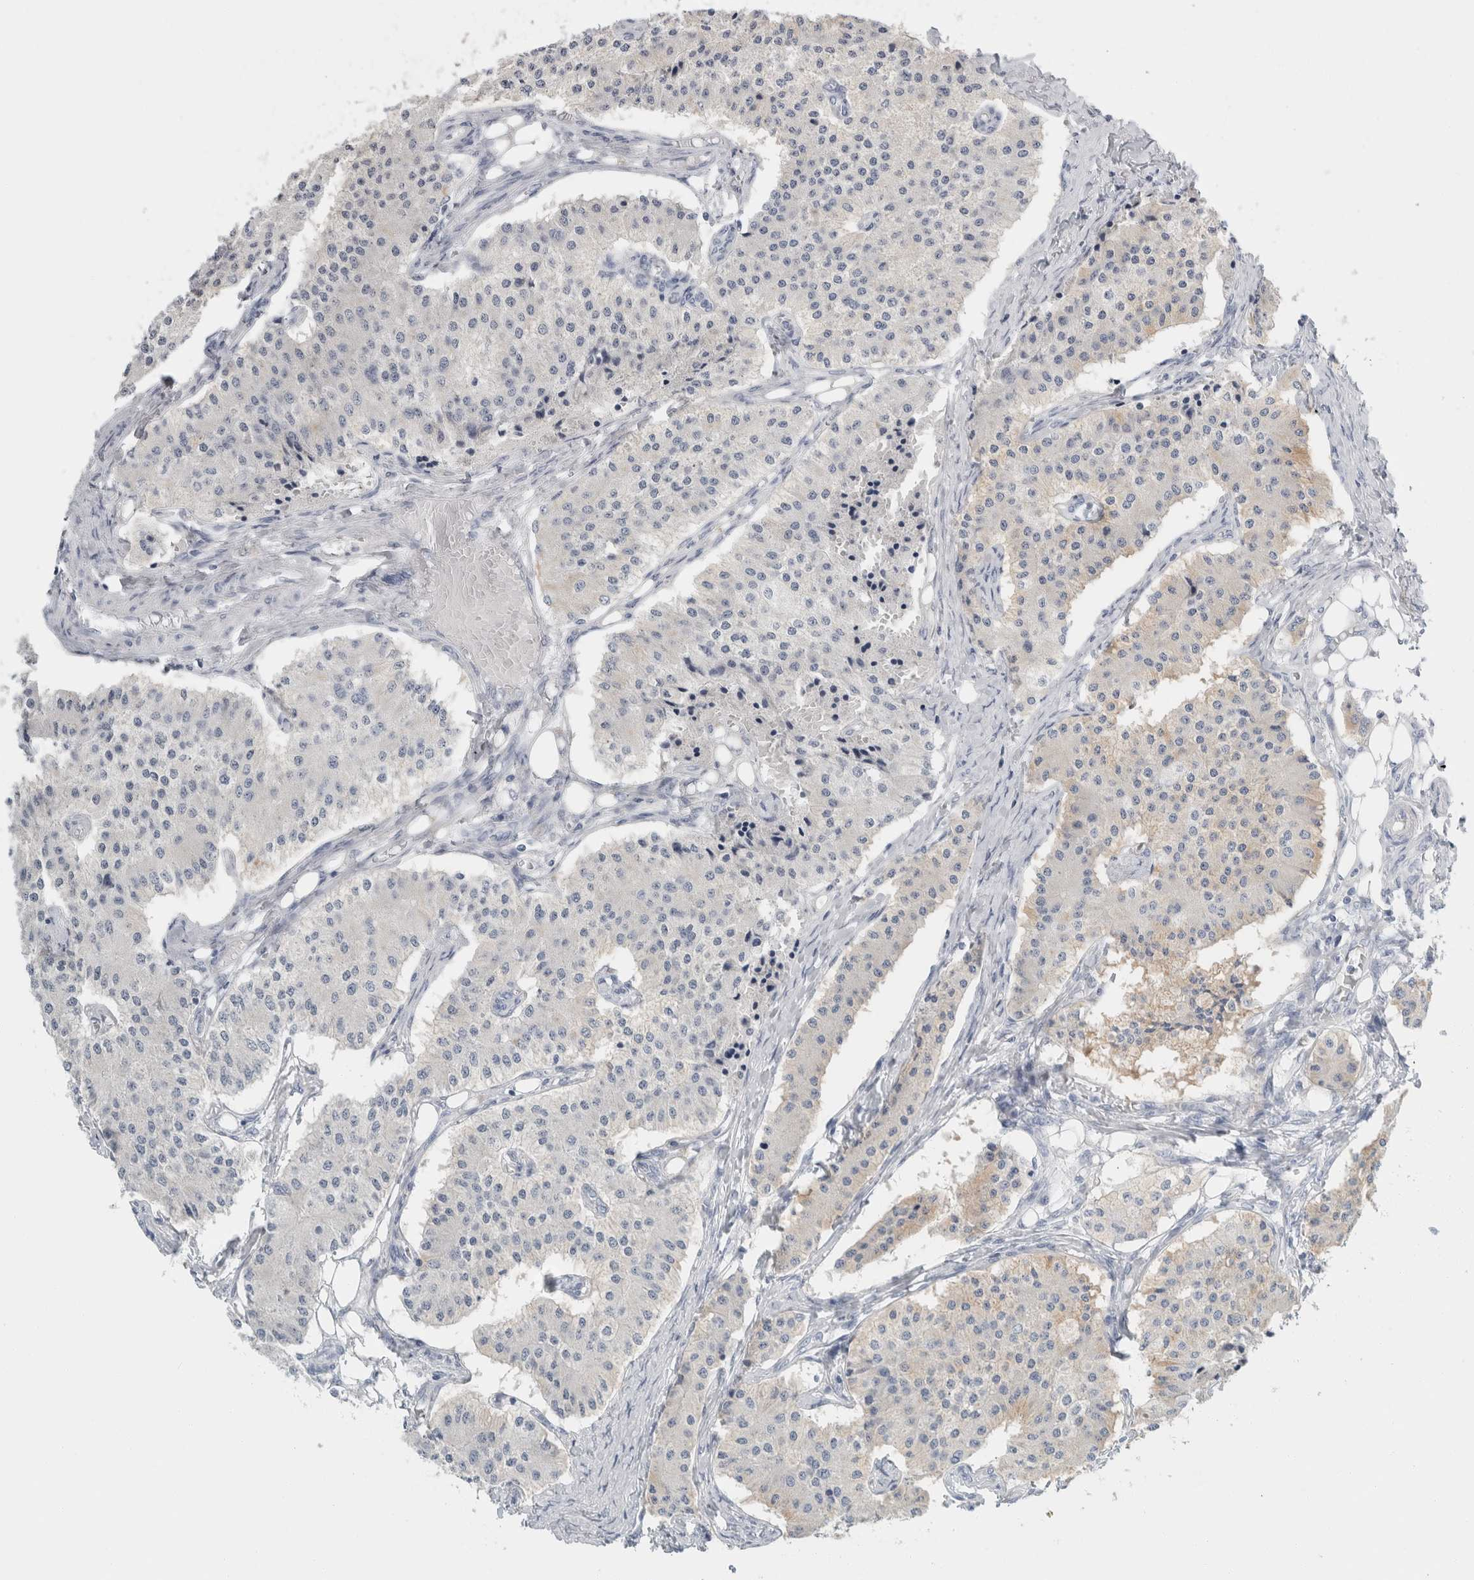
{"staining": {"intensity": "weak", "quantity": "<25%", "location": "cytoplasmic/membranous"}, "tissue": "carcinoid", "cell_type": "Tumor cells", "image_type": "cancer", "snomed": [{"axis": "morphology", "description": "Carcinoid, malignant, NOS"}, {"axis": "topography", "description": "Colon"}], "caption": "Tumor cells are negative for brown protein staining in malignant carcinoid.", "gene": "RPH3AL", "patient": {"sex": "female", "age": 52}}